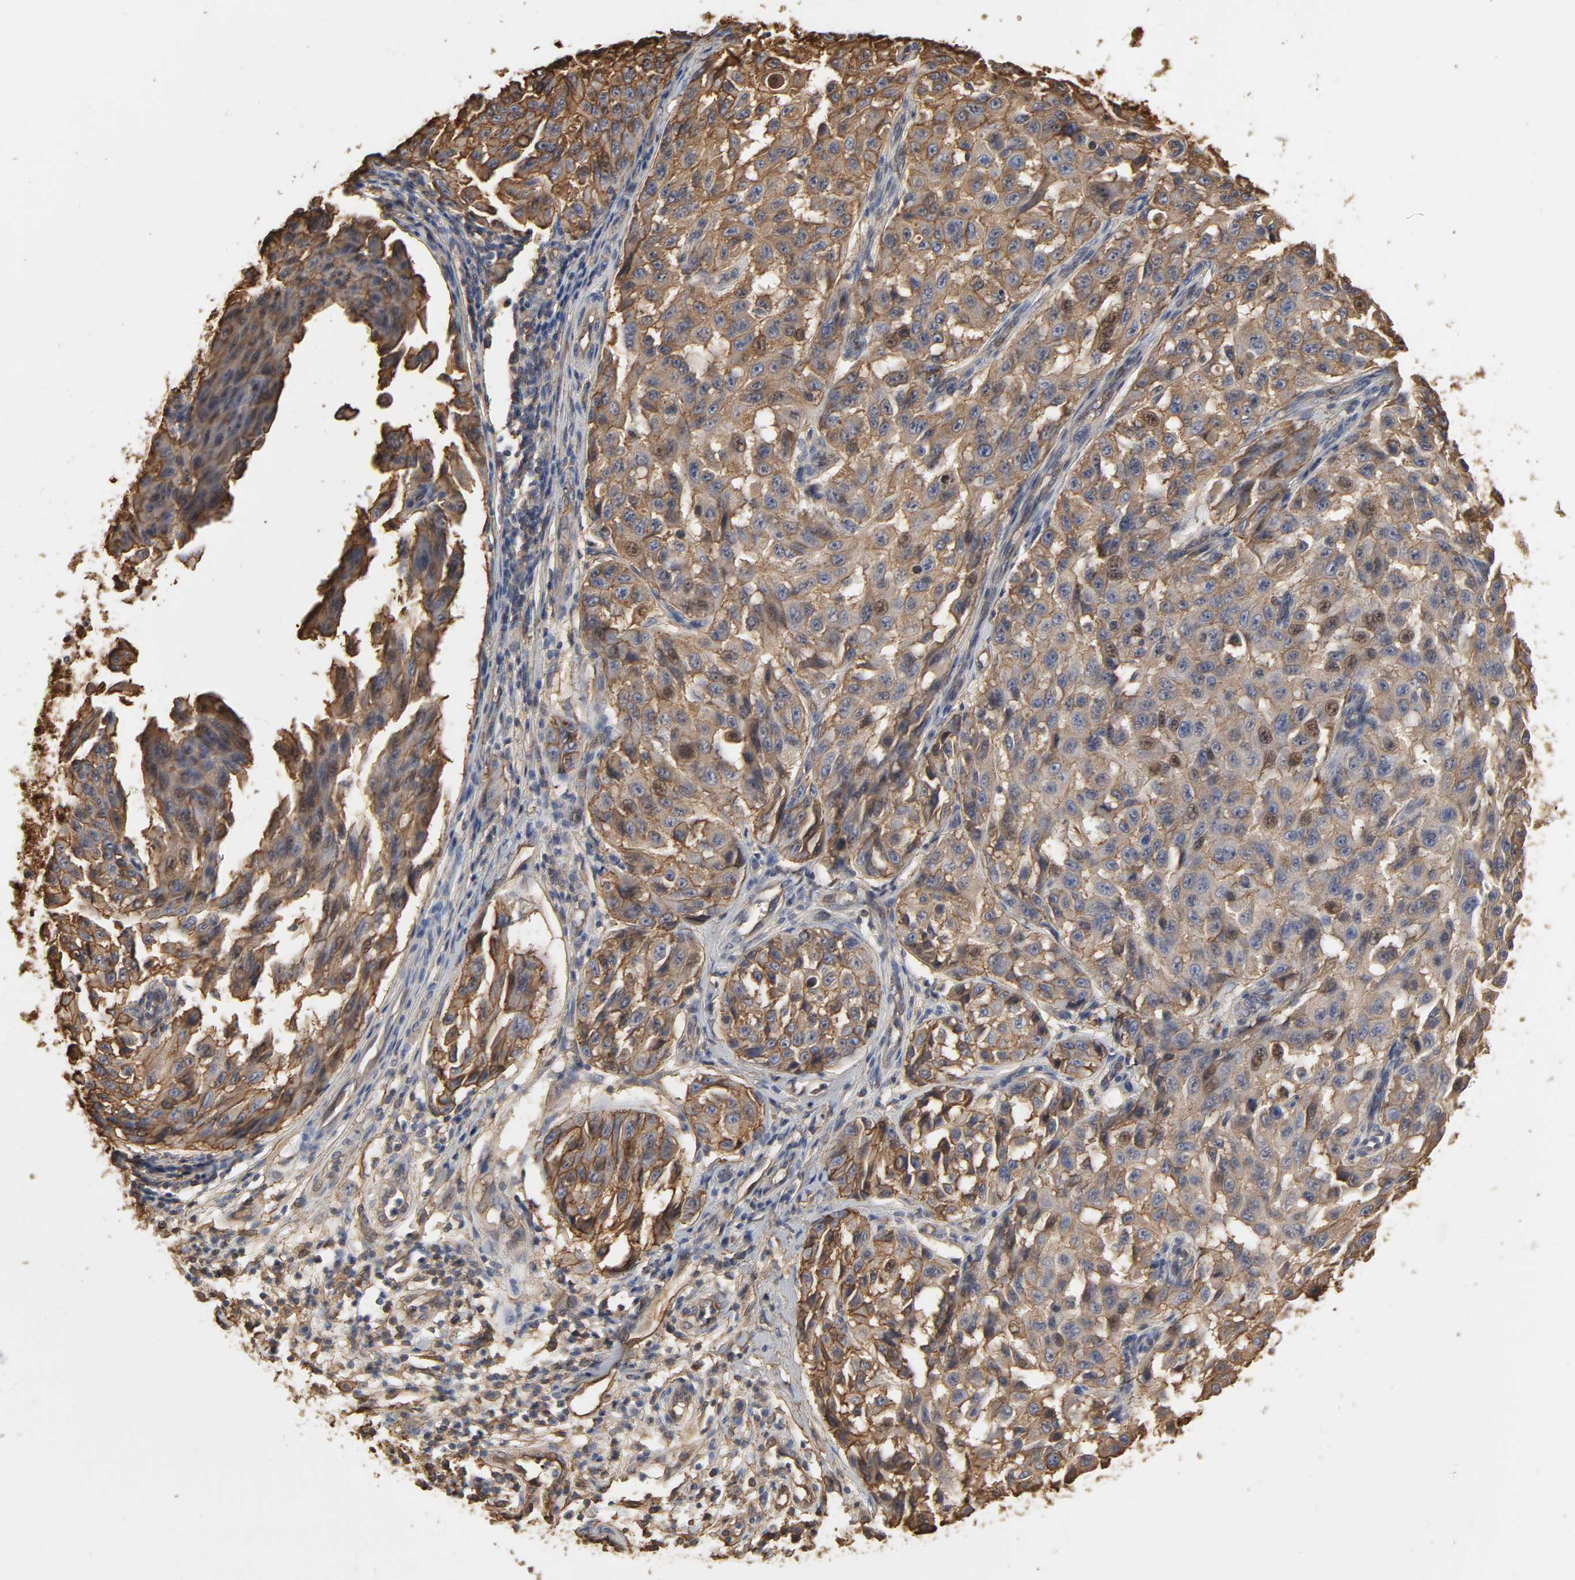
{"staining": {"intensity": "moderate", "quantity": ">75%", "location": "cytoplasmic/membranous,nuclear"}, "tissue": "melanoma", "cell_type": "Tumor cells", "image_type": "cancer", "snomed": [{"axis": "morphology", "description": "Malignant melanoma, NOS"}, {"axis": "topography", "description": "Skin"}], "caption": "The micrograph displays immunohistochemical staining of melanoma. There is moderate cytoplasmic/membranous and nuclear staining is present in about >75% of tumor cells.", "gene": "ANXA2", "patient": {"sex": "male", "age": 30}}